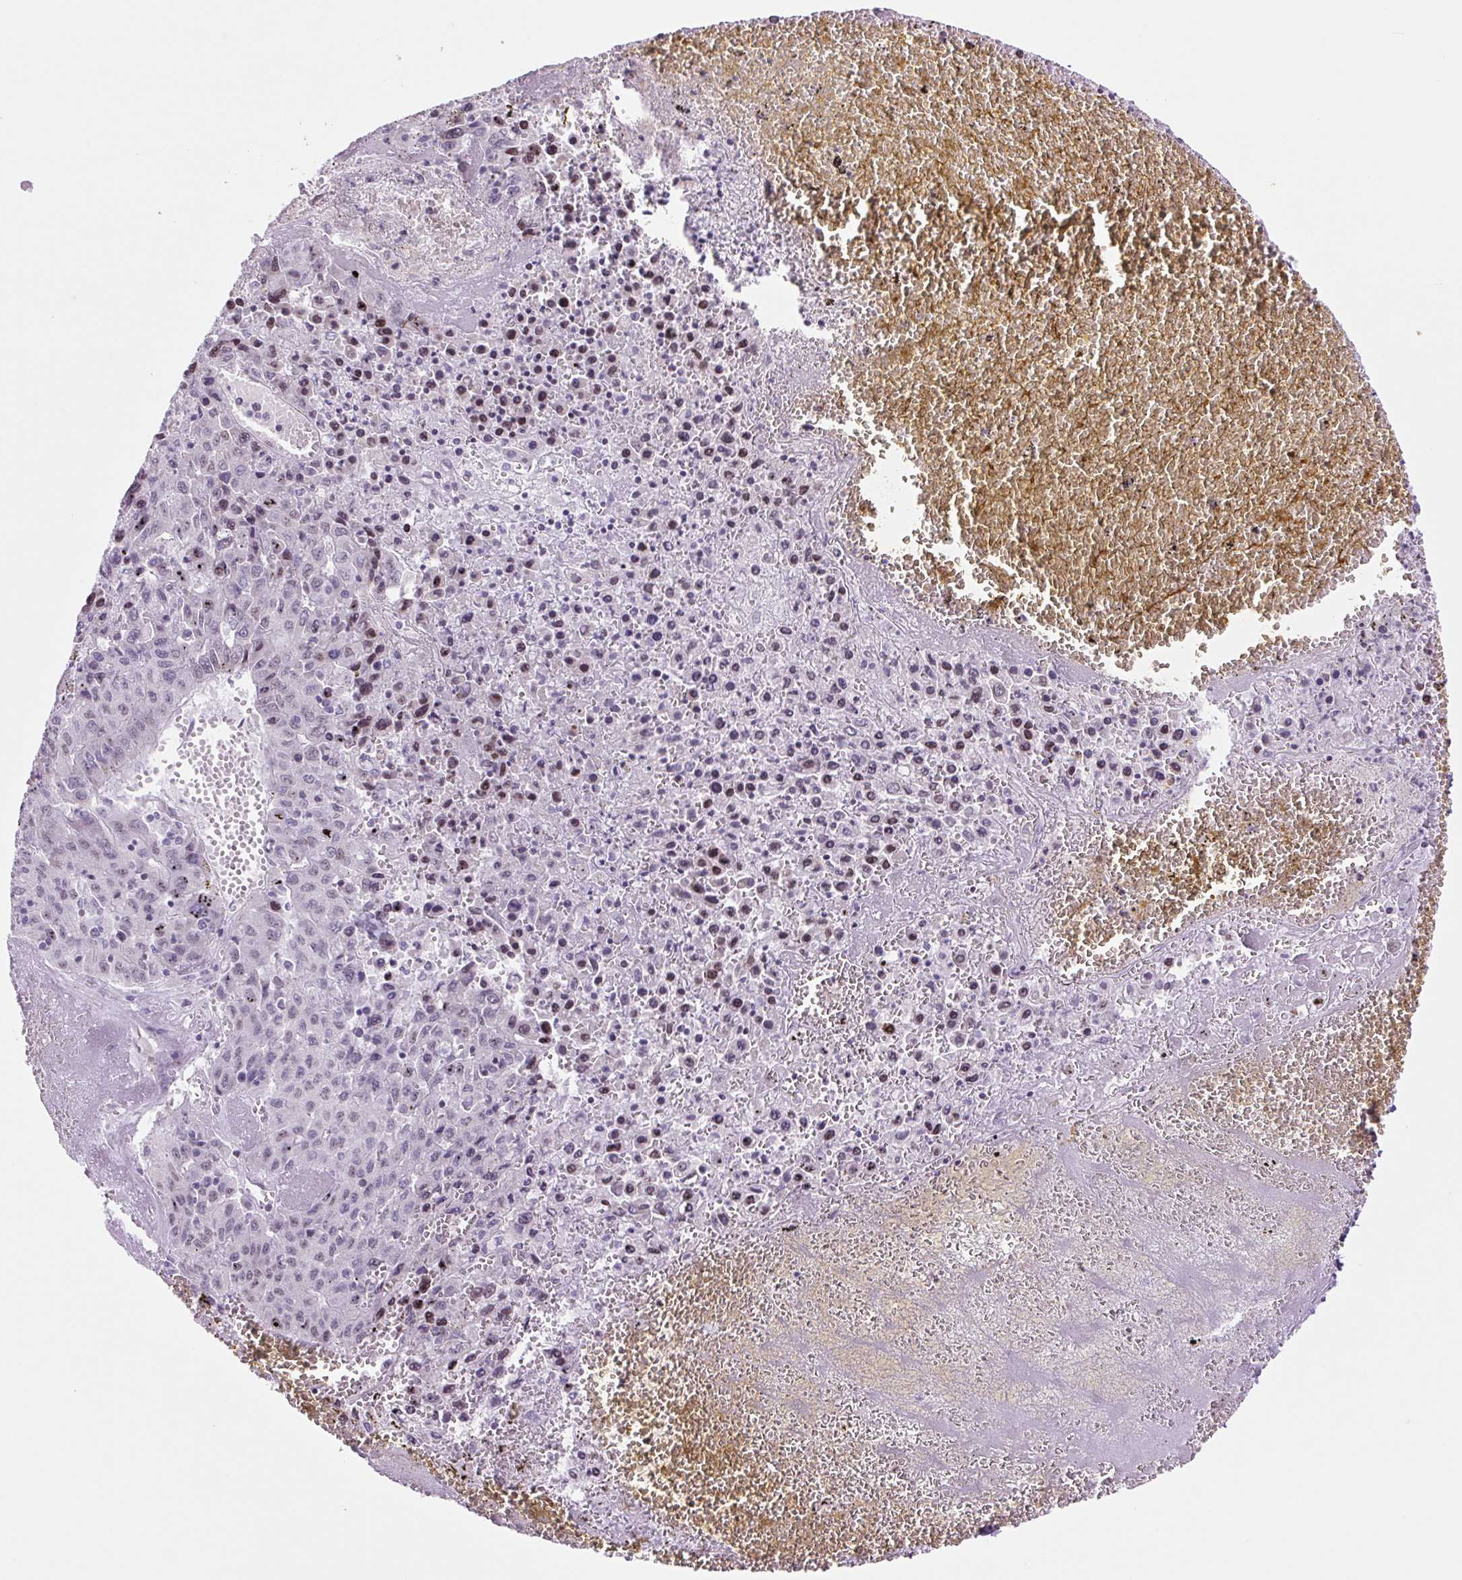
{"staining": {"intensity": "weak", "quantity": "<25%", "location": "nuclear"}, "tissue": "liver cancer", "cell_type": "Tumor cells", "image_type": "cancer", "snomed": [{"axis": "morphology", "description": "Carcinoma, Hepatocellular, NOS"}, {"axis": "topography", "description": "Liver"}], "caption": "Histopathology image shows no protein positivity in tumor cells of liver cancer tissue.", "gene": "RRS1", "patient": {"sex": "female", "age": 53}}